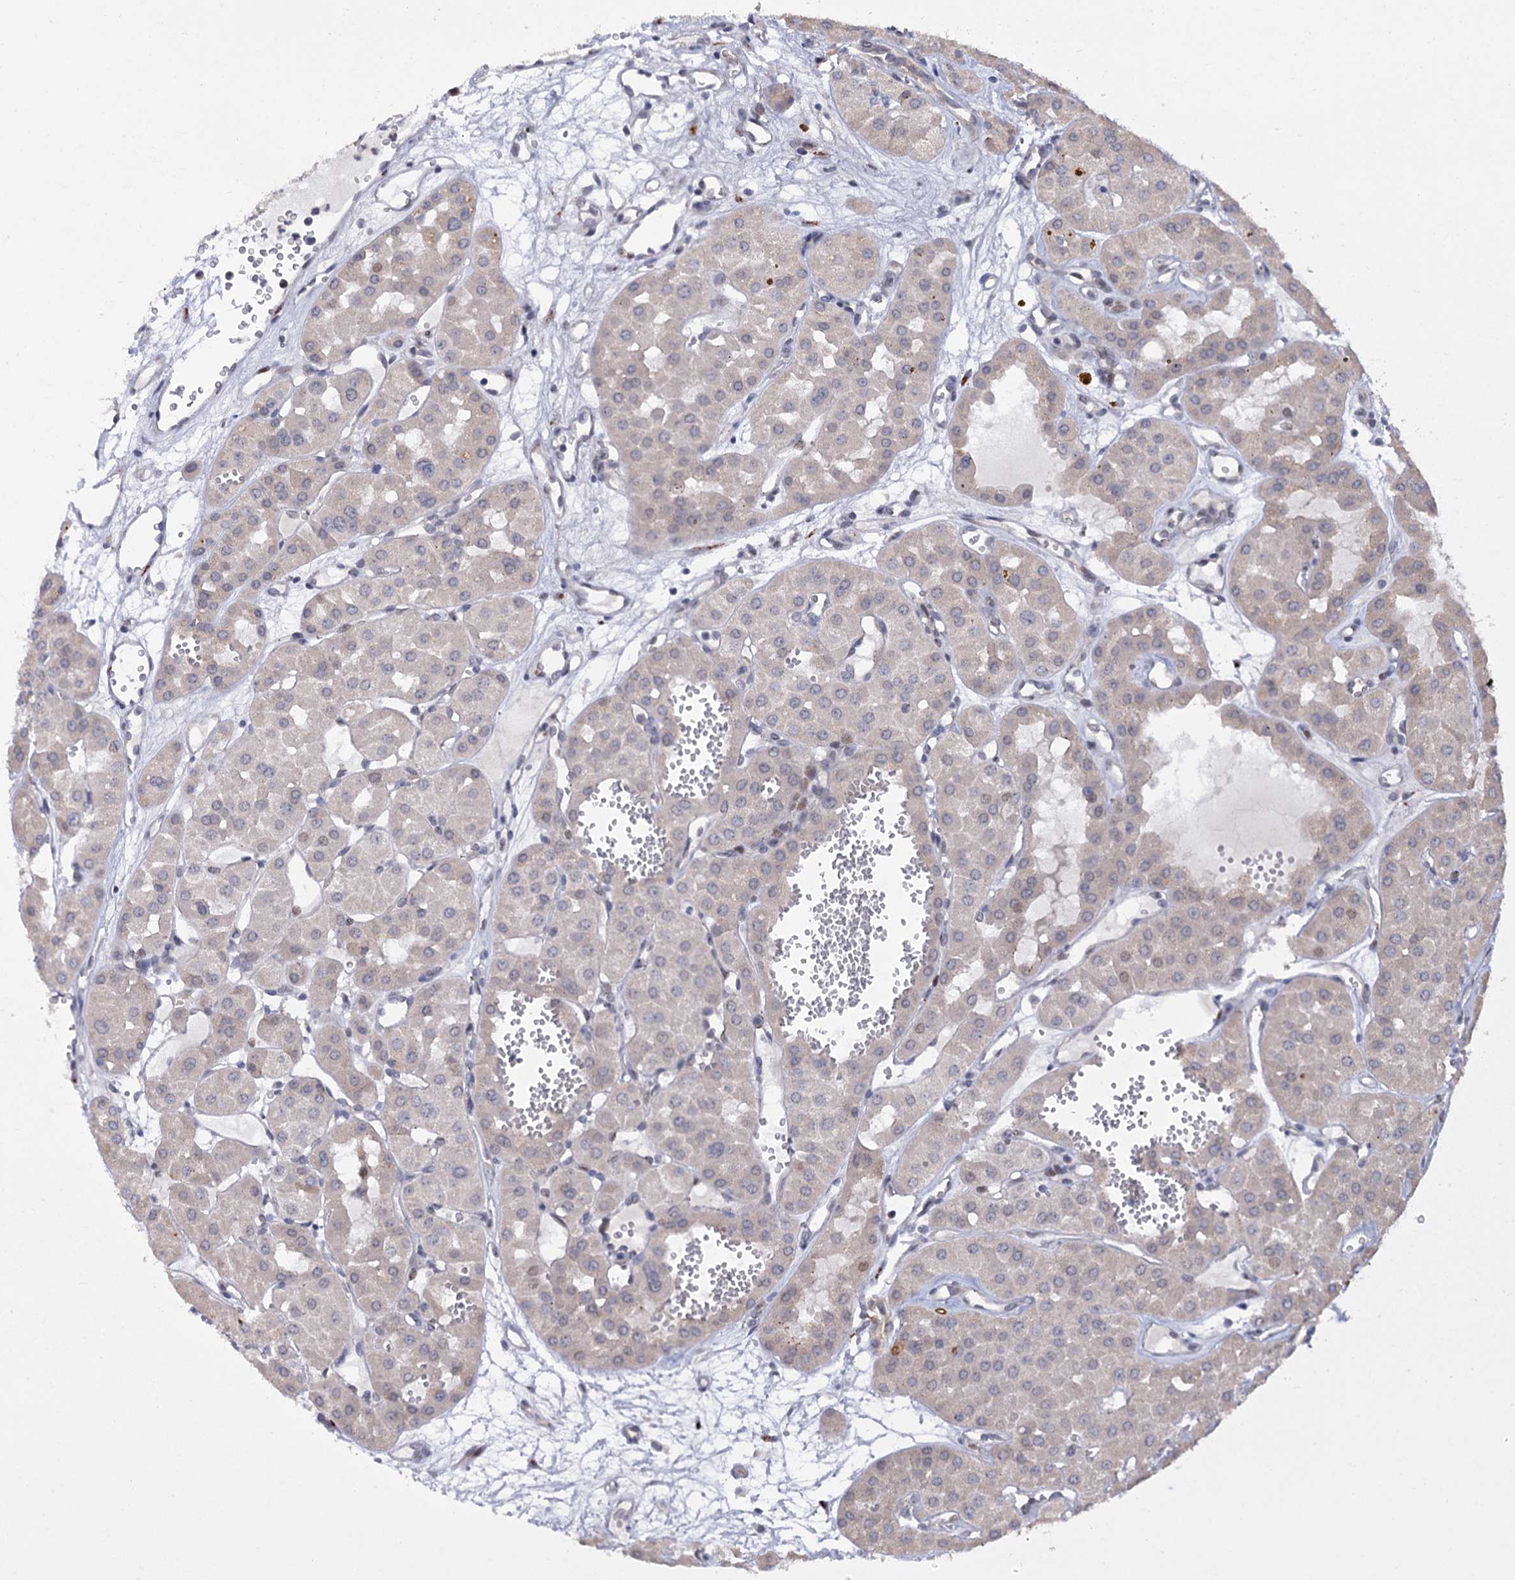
{"staining": {"intensity": "negative", "quantity": "none", "location": "none"}, "tissue": "renal cancer", "cell_type": "Tumor cells", "image_type": "cancer", "snomed": [{"axis": "morphology", "description": "Carcinoma, NOS"}, {"axis": "topography", "description": "Kidney"}], "caption": "Renal cancer (carcinoma) stained for a protein using IHC shows no expression tumor cells.", "gene": "THAP2", "patient": {"sex": "female", "age": 75}}